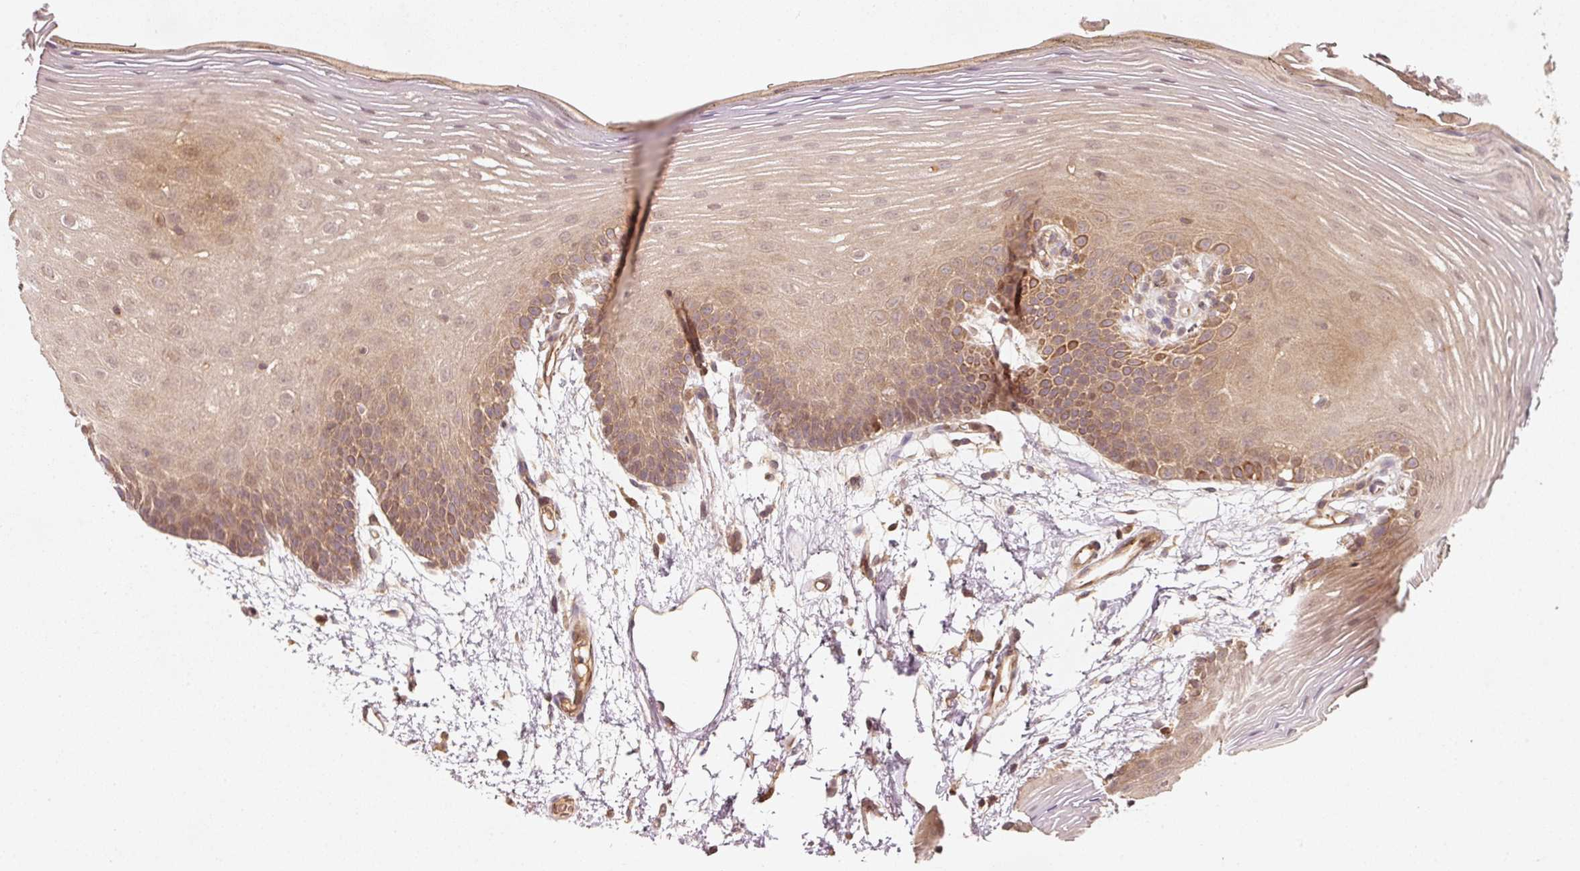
{"staining": {"intensity": "moderate", "quantity": ">75%", "location": "cytoplasmic/membranous"}, "tissue": "oral mucosa", "cell_type": "Squamous epithelial cells", "image_type": "normal", "snomed": [{"axis": "morphology", "description": "Normal tissue, NOS"}, {"axis": "morphology", "description": "Squamous cell carcinoma, NOS"}, {"axis": "topography", "description": "Oral tissue"}, {"axis": "topography", "description": "Head-Neck"}], "caption": "IHC image of unremarkable oral mucosa stained for a protein (brown), which exhibits medium levels of moderate cytoplasmic/membranous positivity in approximately >75% of squamous epithelial cells.", "gene": "RRAS2", "patient": {"sex": "female", "age": 81}}